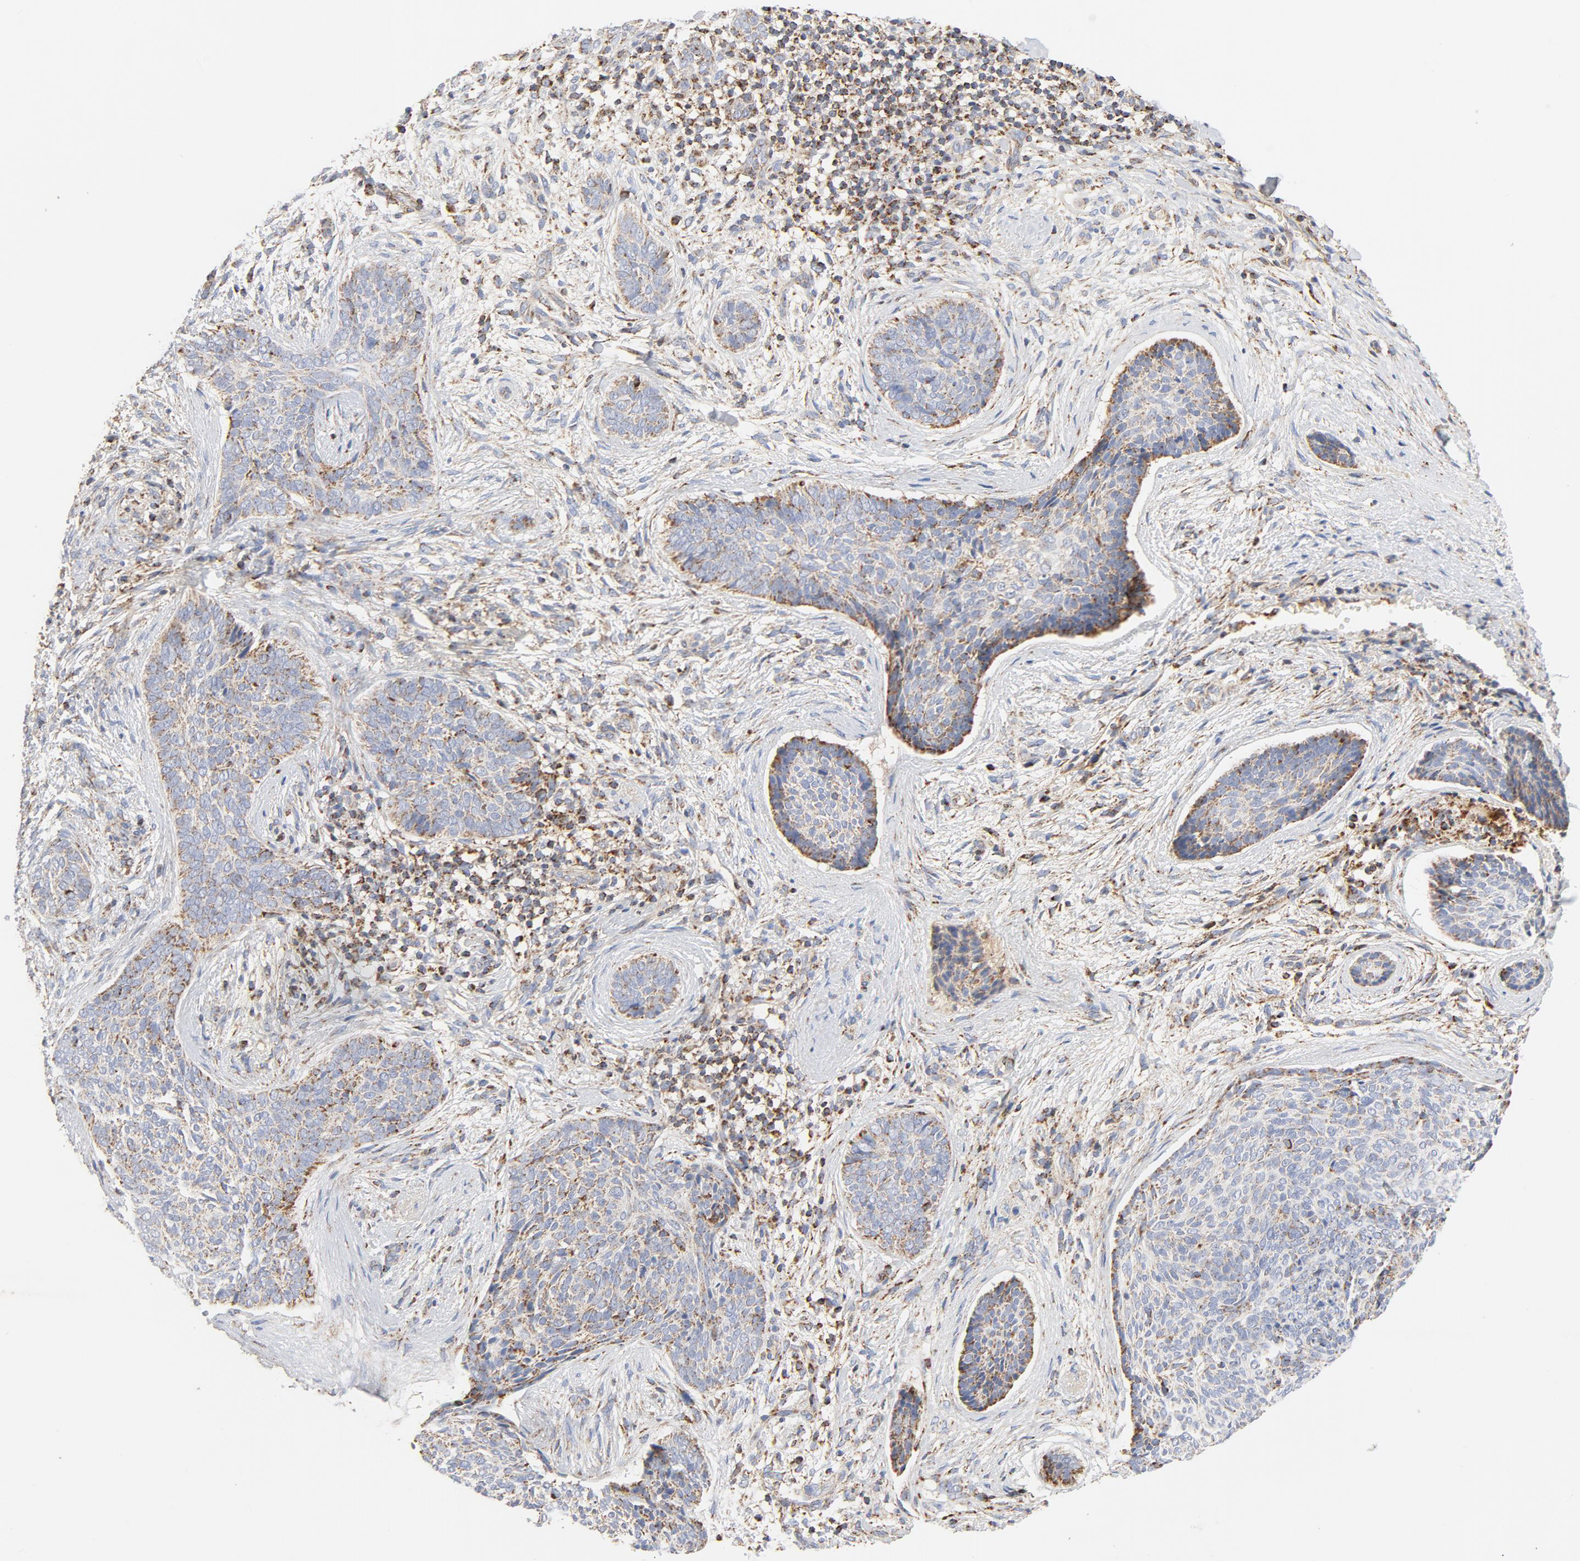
{"staining": {"intensity": "moderate", "quantity": "<25%", "location": "cytoplasmic/membranous"}, "tissue": "skin cancer", "cell_type": "Tumor cells", "image_type": "cancer", "snomed": [{"axis": "morphology", "description": "Normal tissue, NOS"}, {"axis": "morphology", "description": "Basal cell carcinoma"}, {"axis": "topography", "description": "Skin"}], "caption": "IHC histopathology image of neoplastic tissue: human skin cancer stained using IHC shows low levels of moderate protein expression localized specifically in the cytoplasmic/membranous of tumor cells, appearing as a cytoplasmic/membranous brown color.", "gene": "PCNX4", "patient": {"sex": "female", "age": 57}}